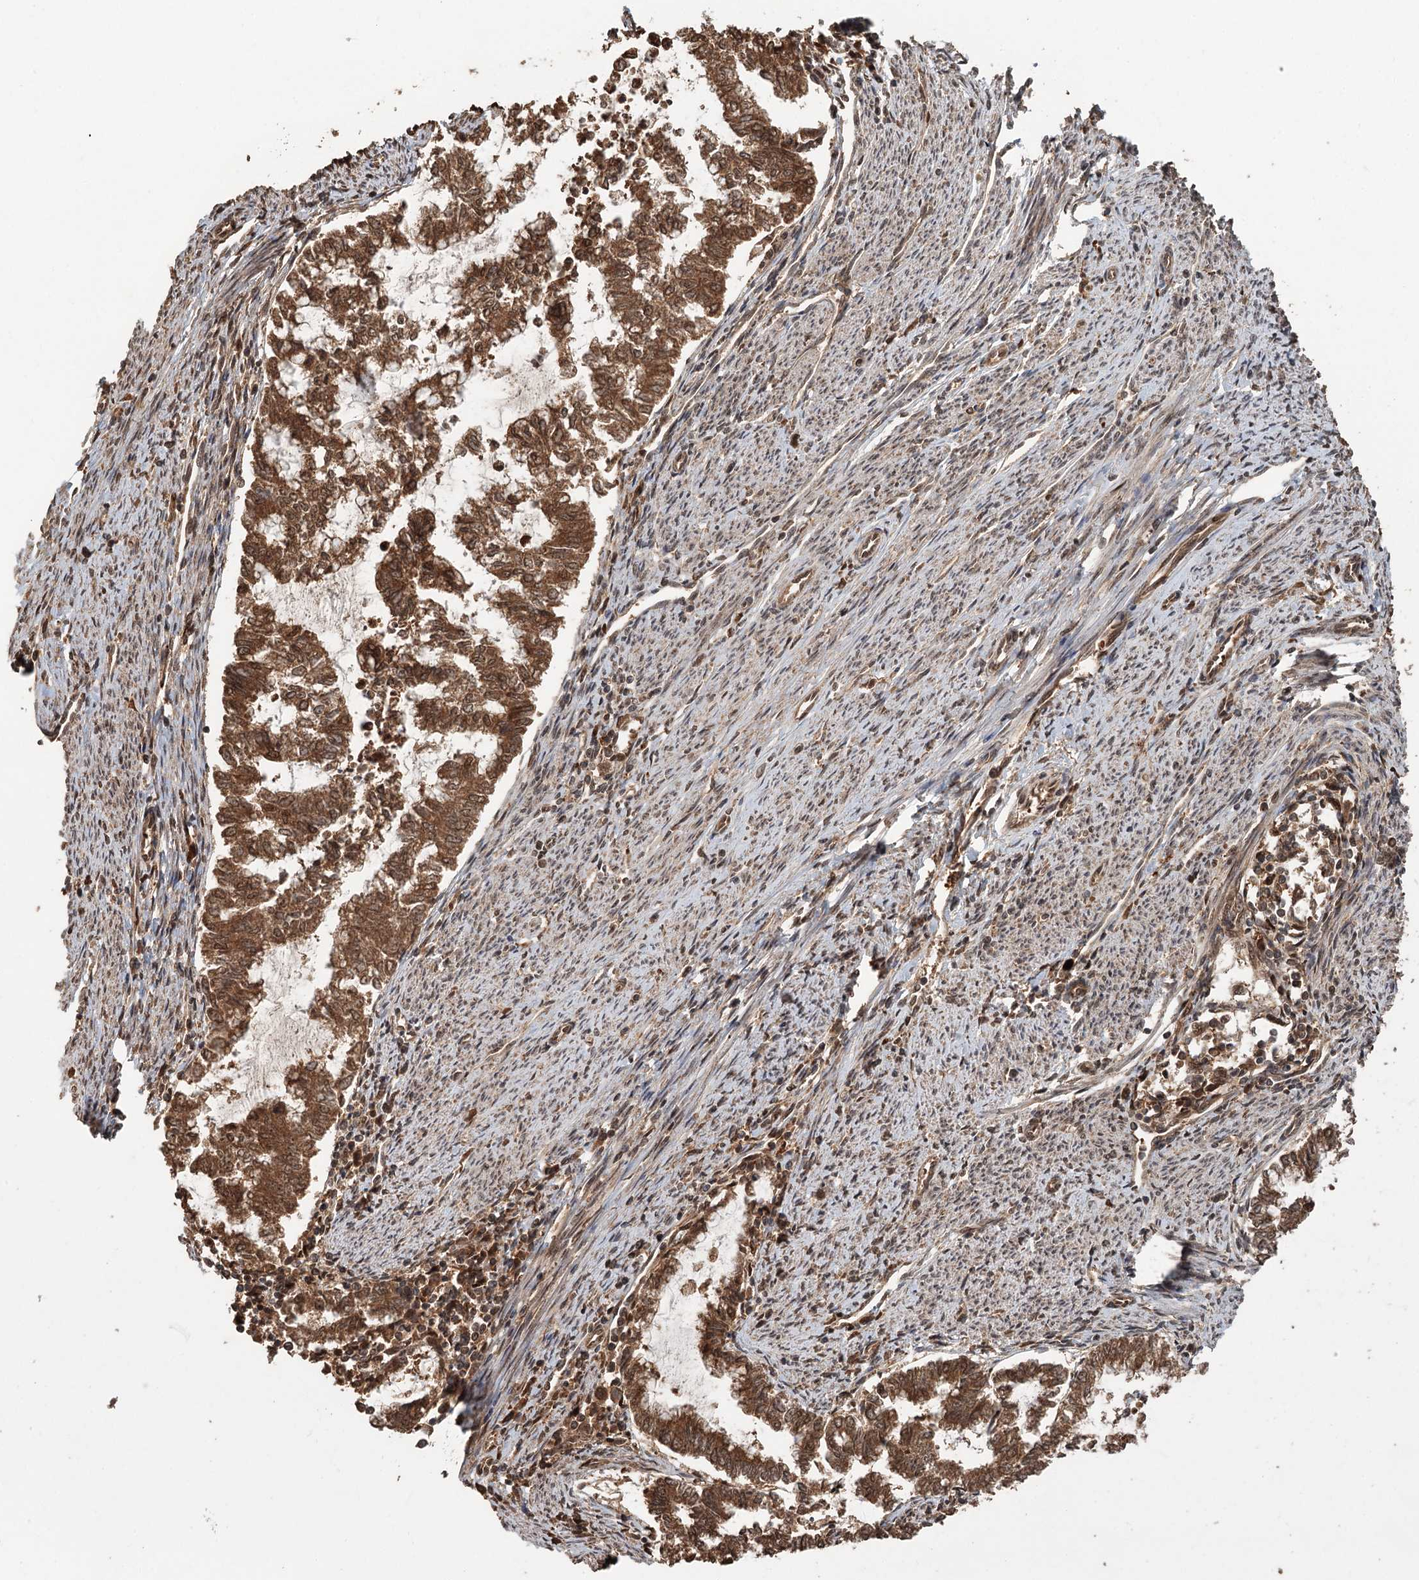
{"staining": {"intensity": "moderate", "quantity": ">75%", "location": "cytoplasmic/membranous,nuclear"}, "tissue": "endometrial cancer", "cell_type": "Tumor cells", "image_type": "cancer", "snomed": [{"axis": "morphology", "description": "Adenocarcinoma, NOS"}, {"axis": "topography", "description": "Endometrium"}], "caption": "Immunohistochemical staining of endometrial adenocarcinoma exhibits moderate cytoplasmic/membranous and nuclear protein positivity in about >75% of tumor cells.", "gene": "N6AMT1", "patient": {"sex": "female", "age": 79}}